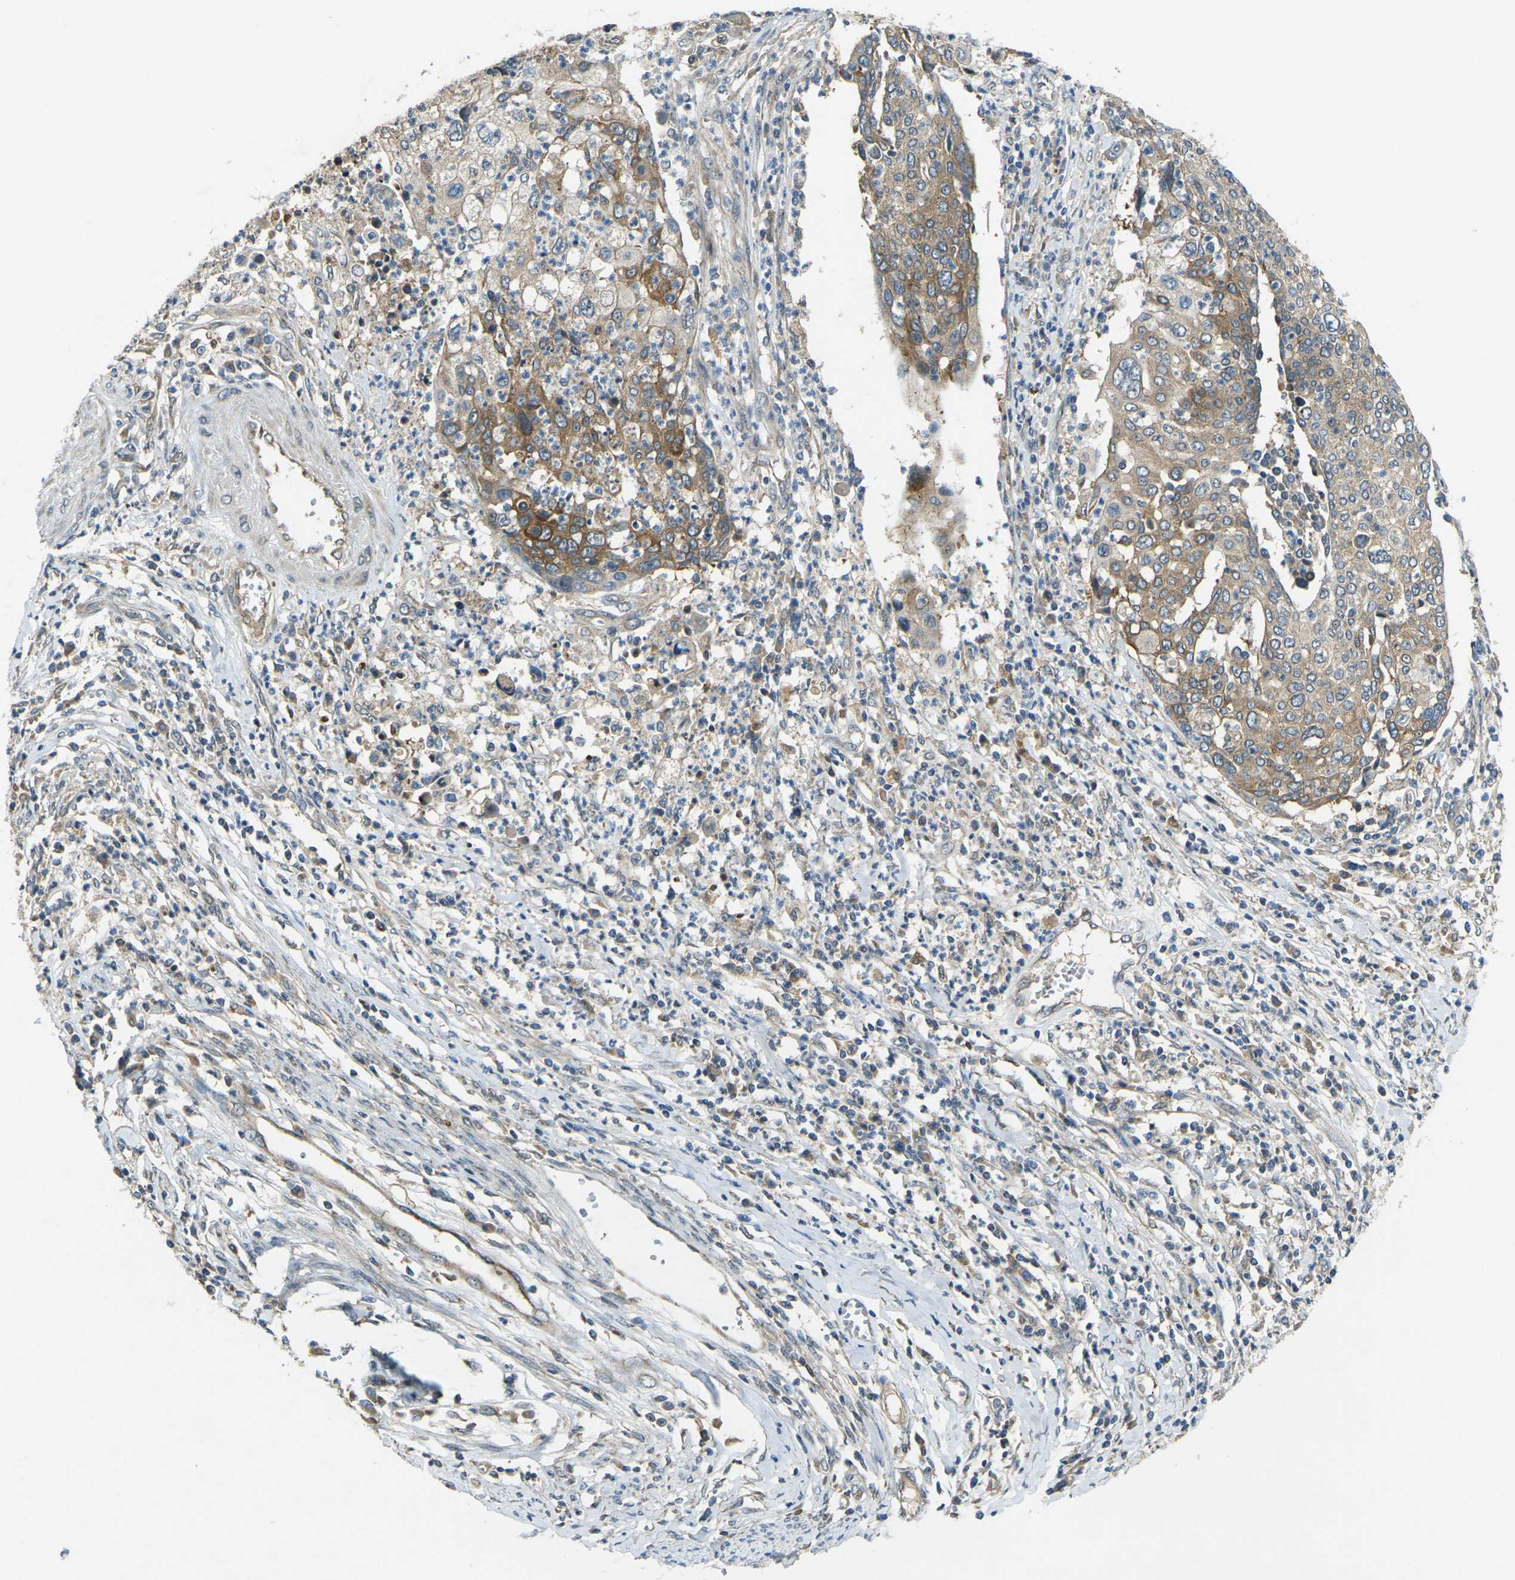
{"staining": {"intensity": "moderate", "quantity": "25%-75%", "location": "cytoplasmic/membranous"}, "tissue": "cervical cancer", "cell_type": "Tumor cells", "image_type": "cancer", "snomed": [{"axis": "morphology", "description": "Squamous cell carcinoma, NOS"}, {"axis": "topography", "description": "Cervix"}], "caption": "This micrograph shows immunohistochemistry (IHC) staining of human squamous cell carcinoma (cervical), with medium moderate cytoplasmic/membranous staining in approximately 25%-75% of tumor cells.", "gene": "GNA12", "patient": {"sex": "female", "age": 40}}